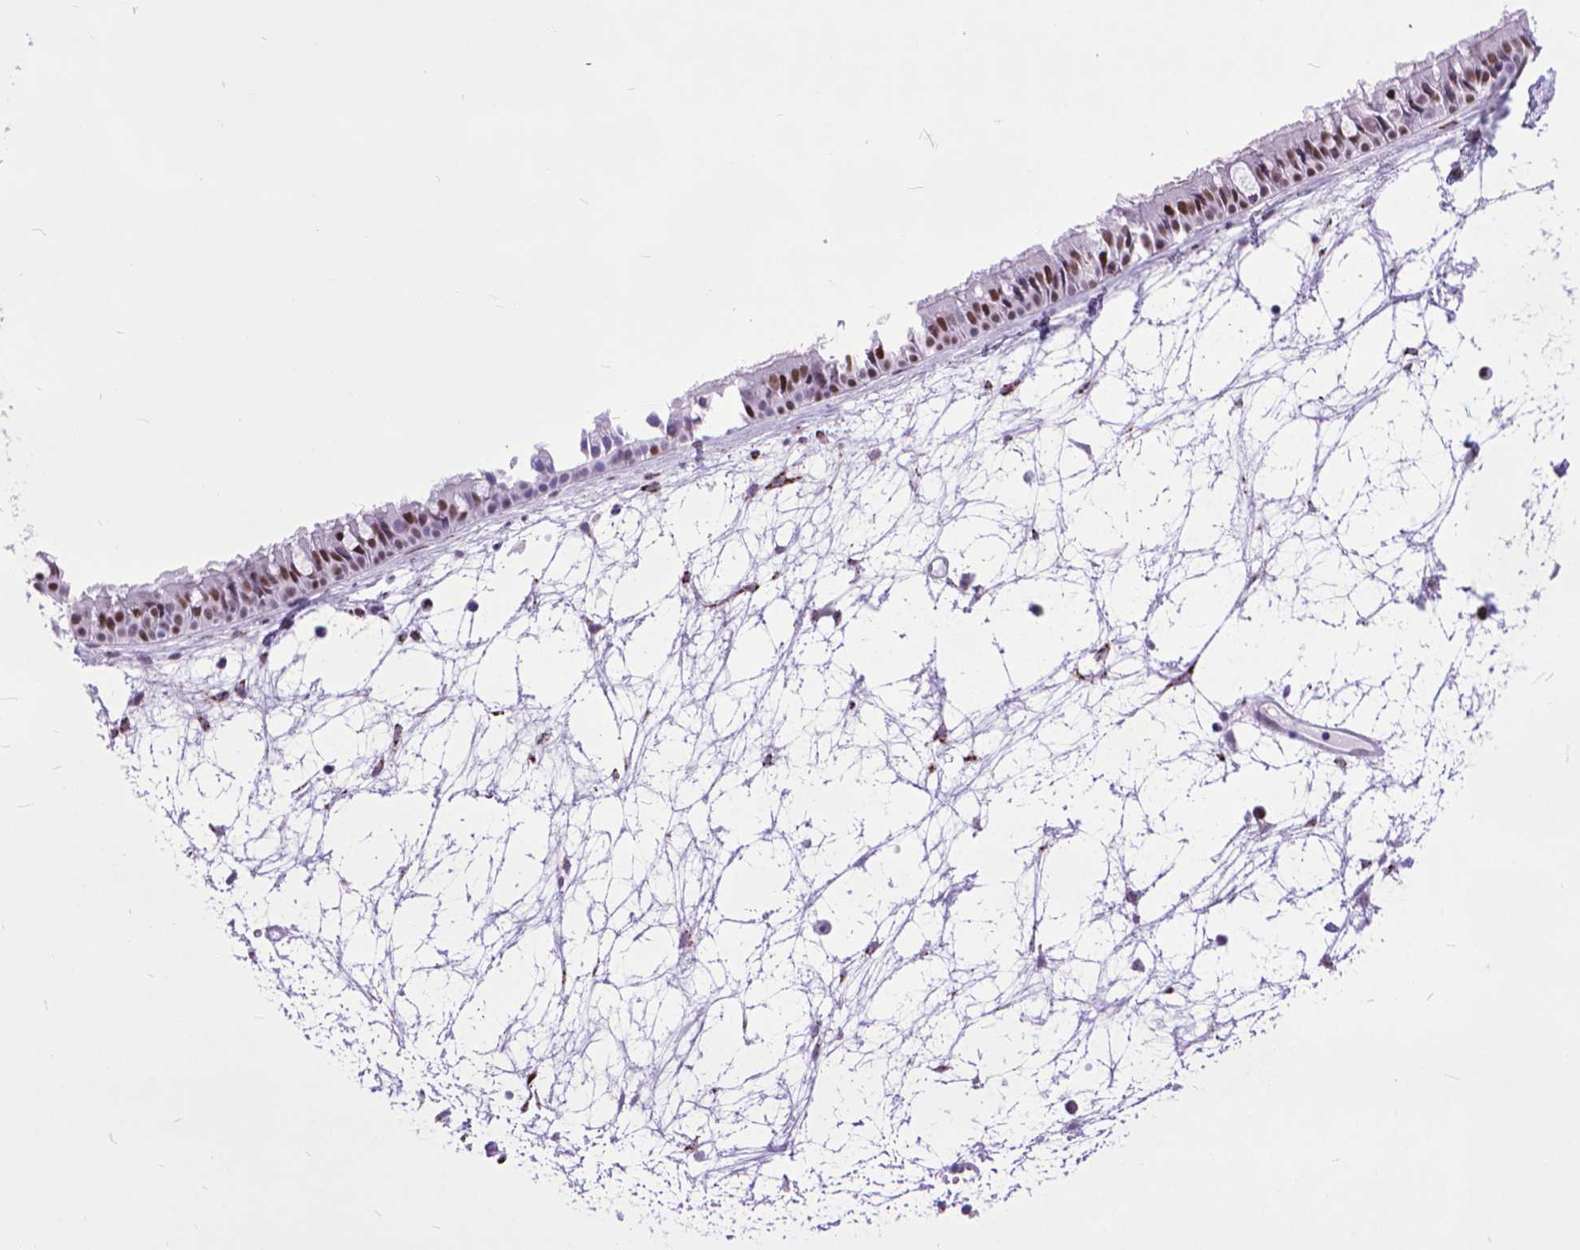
{"staining": {"intensity": "moderate", "quantity": "25%-75%", "location": "nuclear"}, "tissue": "nasopharynx", "cell_type": "Respiratory epithelial cells", "image_type": "normal", "snomed": [{"axis": "morphology", "description": "Normal tissue, NOS"}, {"axis": "topography", "description": "Nasopharynx"}], "caption": "About 25%-75% of respiratory epithelial cells in benign nasopharynx reveal moderate nuclear protein staining as visualized by brown immunohistochemical staining.", "gene": "POLE4", "patient": {"sex": "male", "age": 31}}